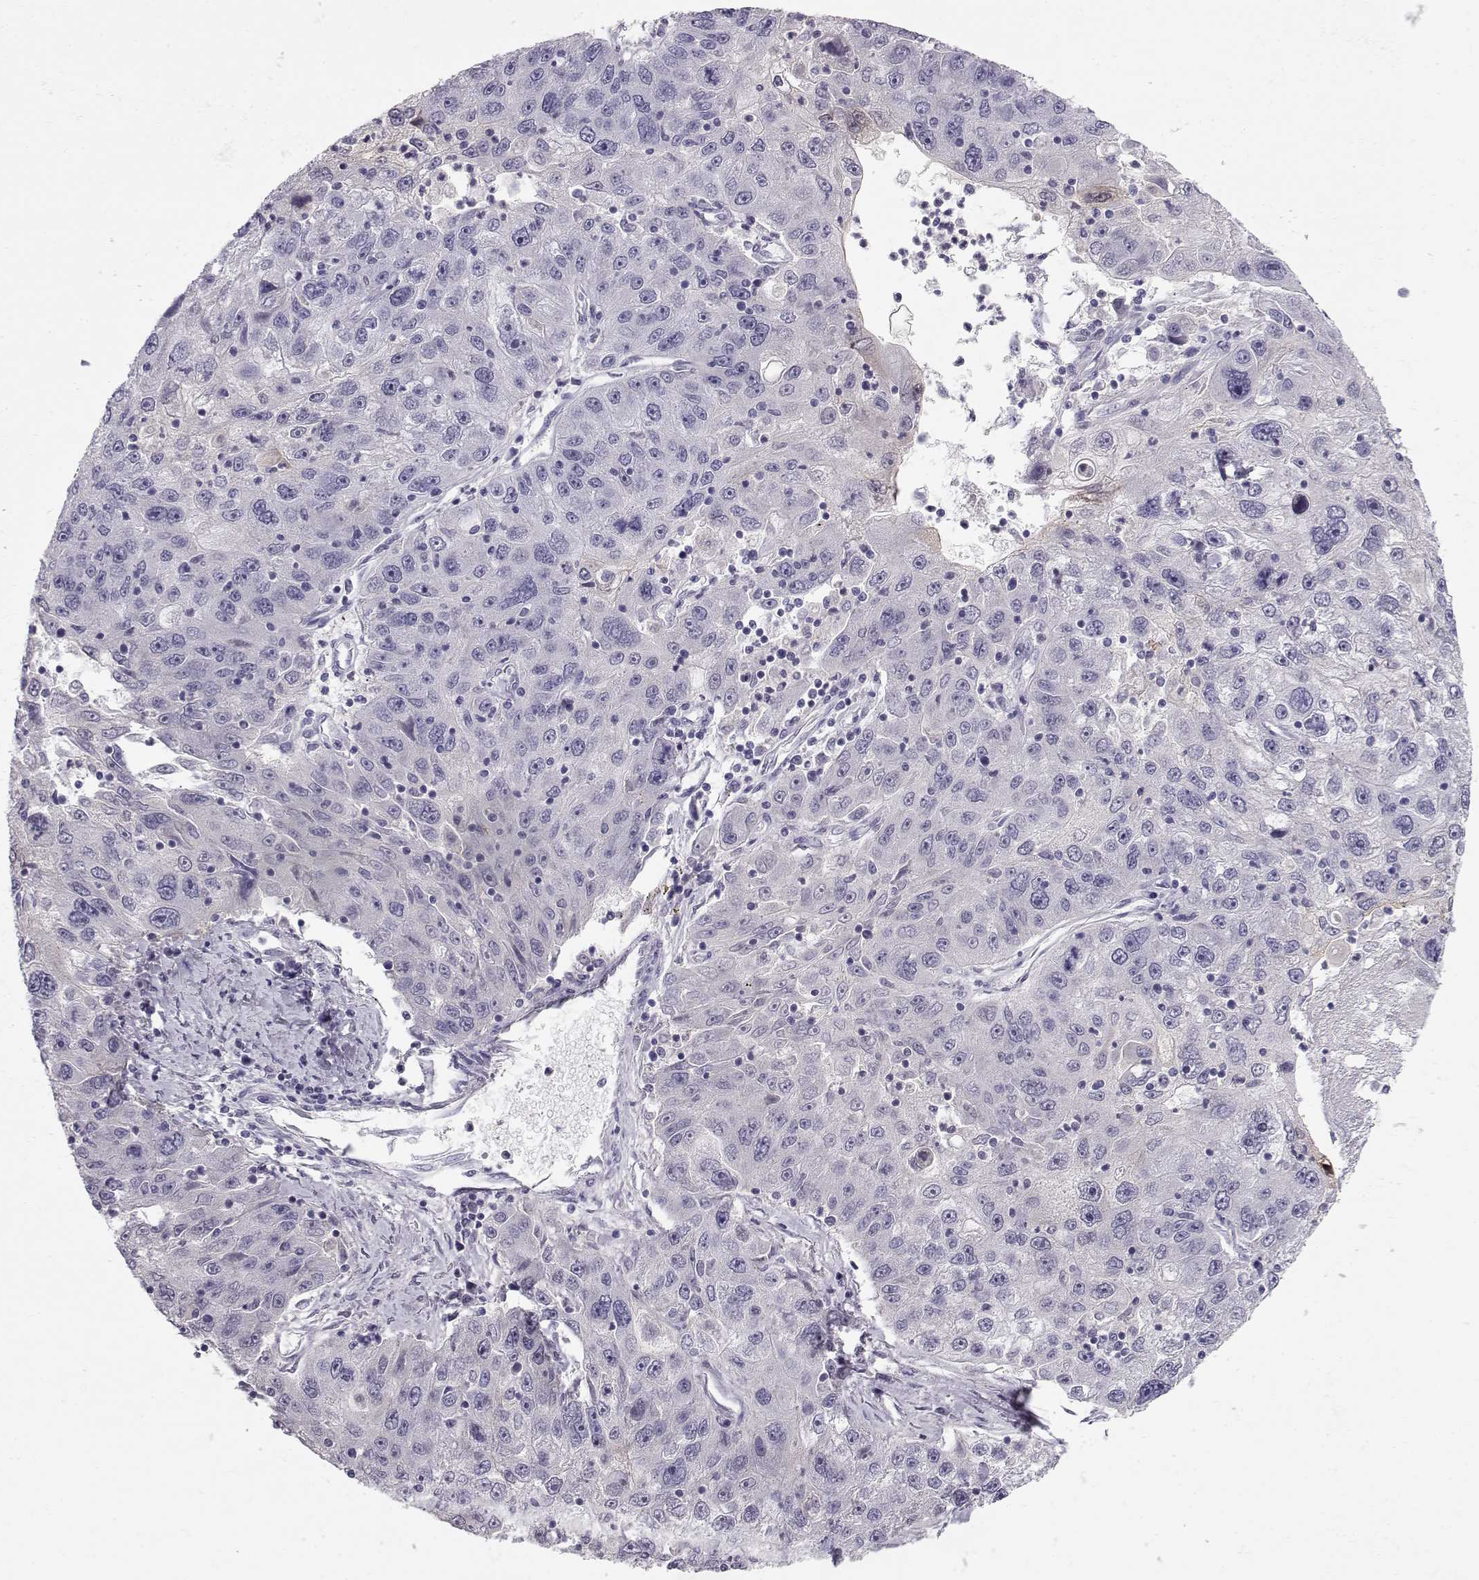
{"staining": {"intensity": "negative", "quantity": "none", "location": "none"}, "tissue": "stomach cancer", "cell_type": "Tumor cells", "image_type": "cancer", "snomed": [{"axis": "morphology", "description": "Adenocarcinoma, NOS"}, {"axis": "topography", "description": "Stomach"}], "caption": "Tumor cells are negative for brown protein staining in stomach cancer (adenocarcinoma).", "gene": "GPR26", "patient": {"sex": "male", "age": 56}}